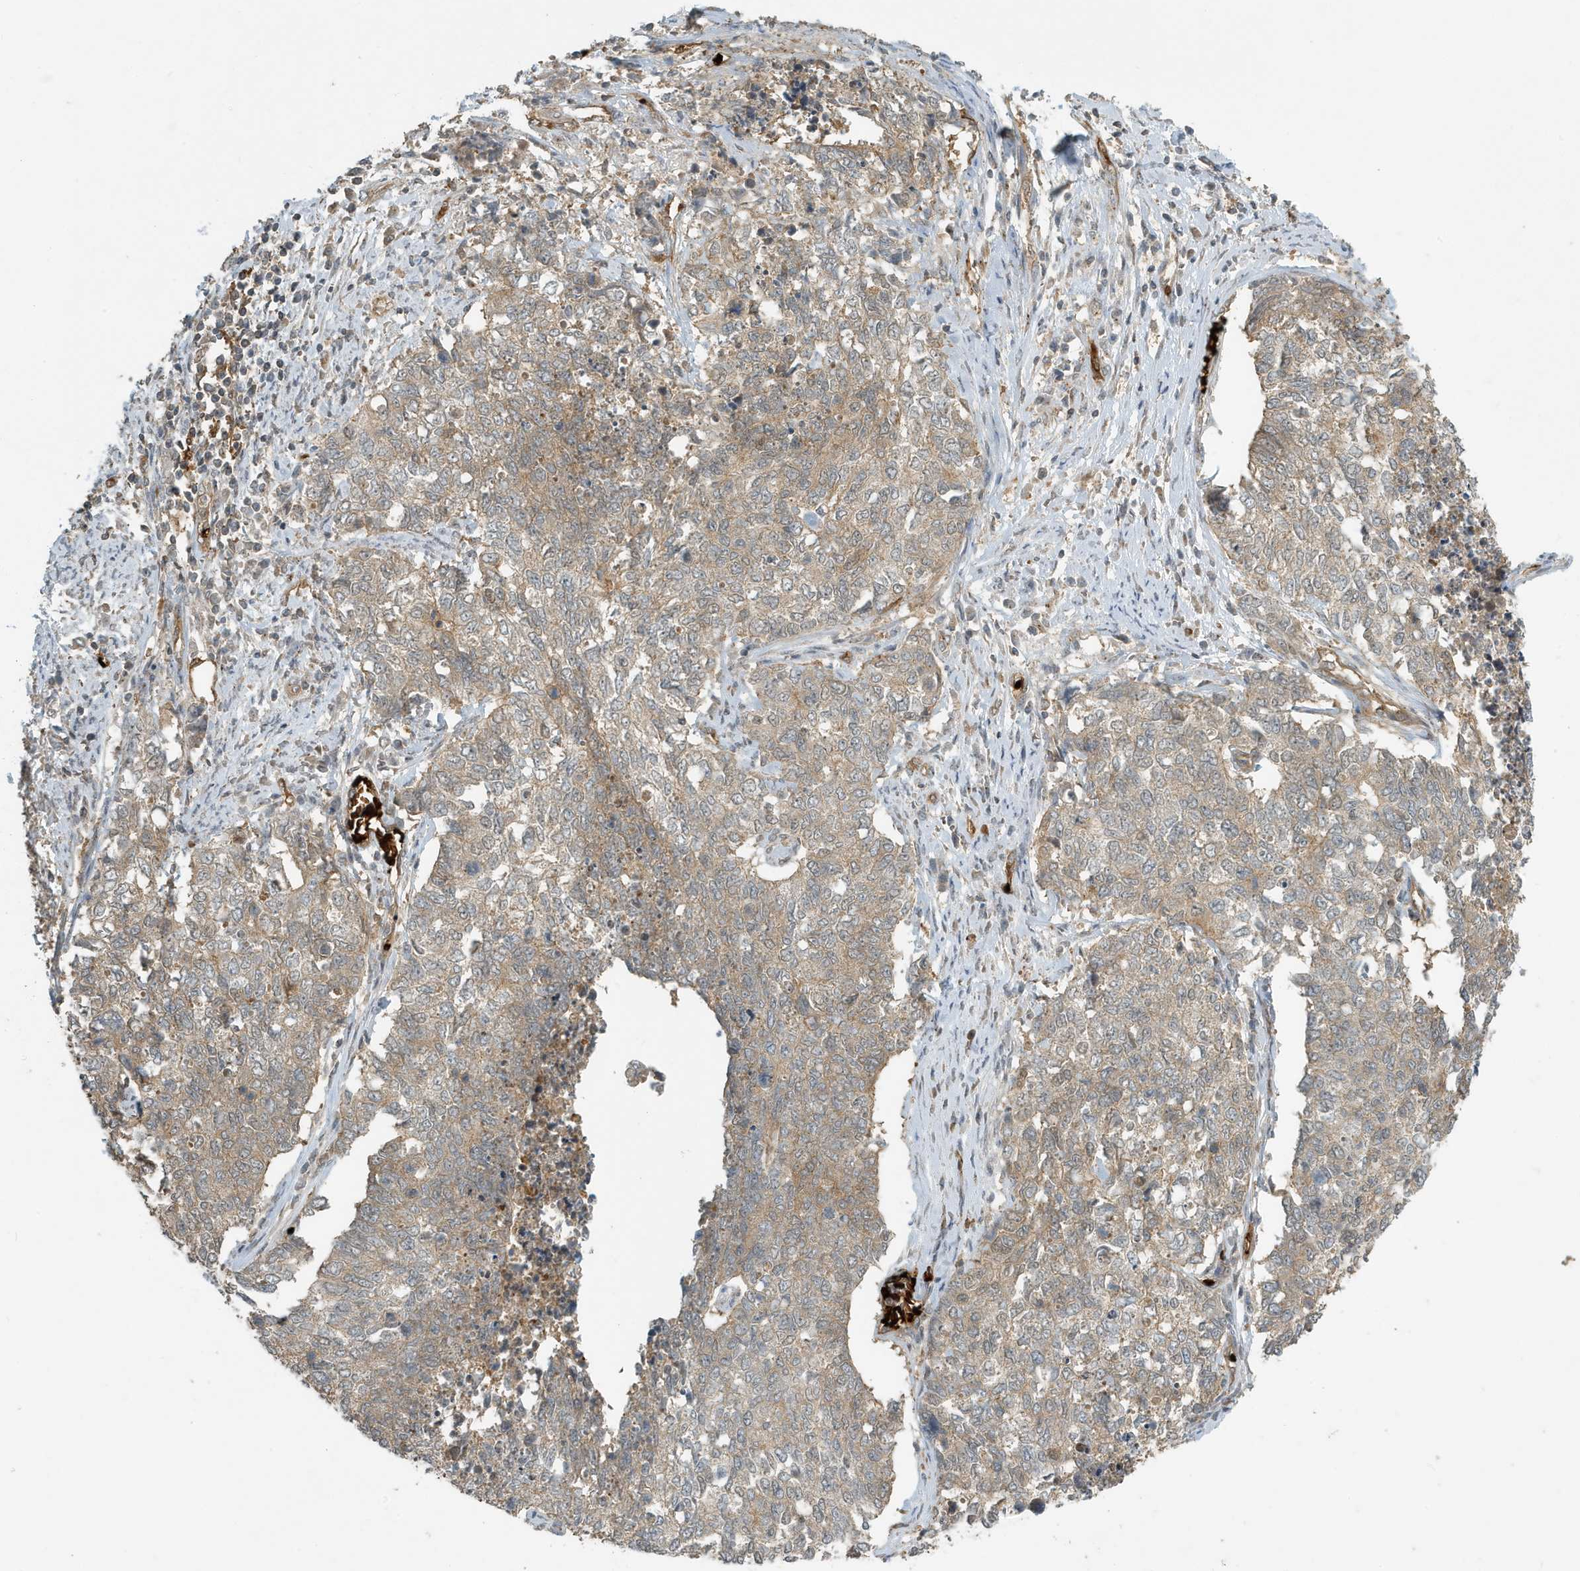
{"staining": {"intensity": "weak", "quantity": "25%-75%", "location": "cytoplasmic/membranous"}, "tissue": "cervical cancer", "cell_type": "Tumor cells", "image_type": "cancer", "snomed": [{"axis": "morphology", "description": "Squamous cell carcinoma, NOS"}, {"axis": "topography", "description": "Cervix"}], "caption": "High-magnification brightfield microscopy of cervical cancer (squamous cell carcinoma) stained with DAB (3,3'-diaminobenzidine) (brown) and counterstained with hematoxylin (blue). tumor cells exhibit weak cytoplasmic/membranous staining is seen in approximately25%-75% of cells.", "gene": "FYCO1", "patient": {"sex": "female", "age": 63}}